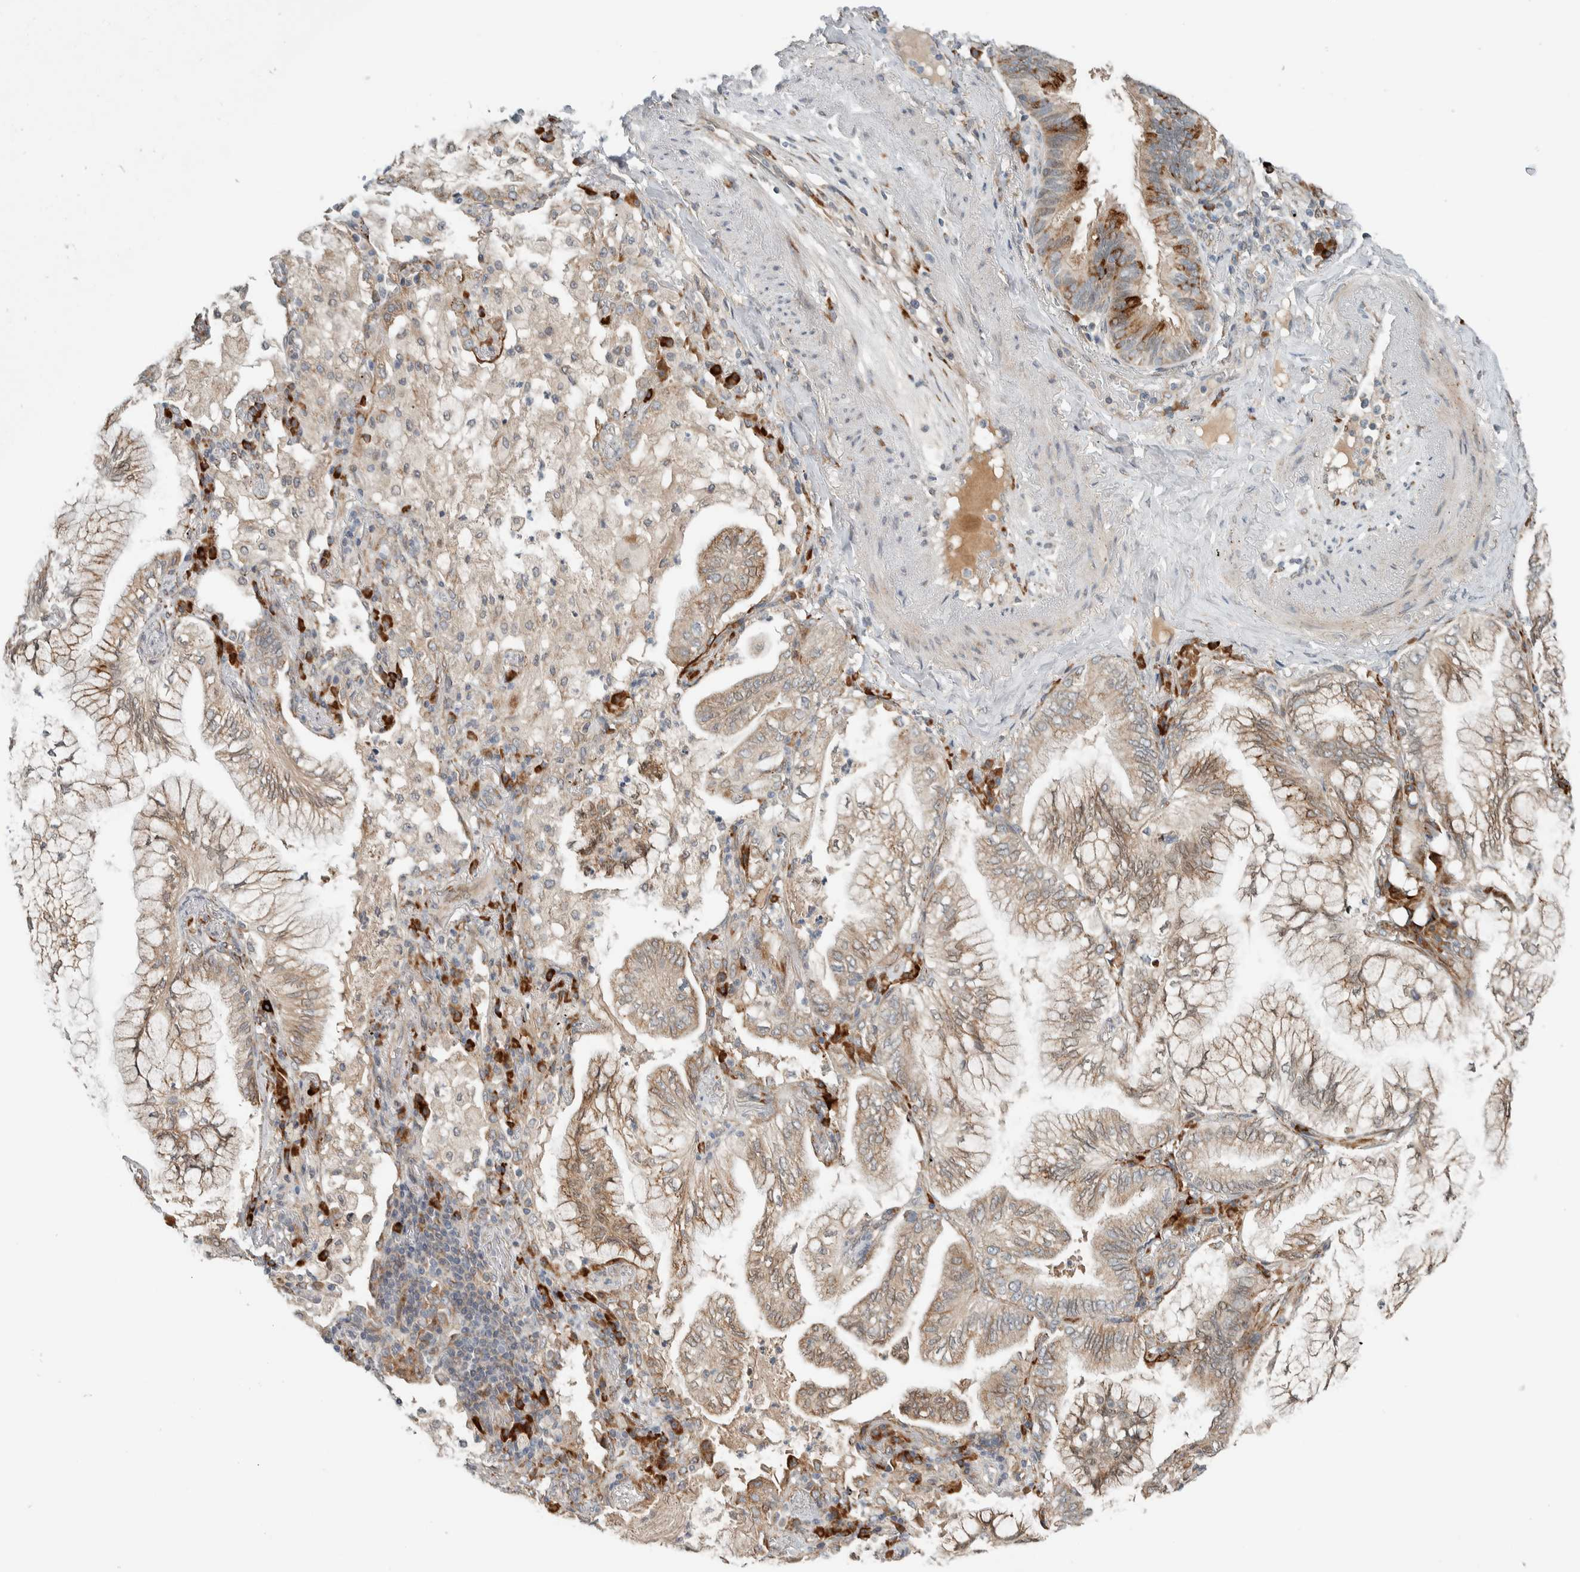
{"staining": {"intensity": "moderate", "quantity": ">75%", "location": "cytoplasmic/membranous"}, "tissue": "lung cancer", "cell_type": "Tumor cells", "image_type": "cancer", "snomed": [{"axis": "morphology", "description": "Adenocarcinoma, NOS"}, {"axis": "topography", "description": "Lung"}], "caption": "Moderate cytoplasmic/membranous positivity for a protein is identified in about >75% of tumor cells of lung cancer using immunohistochemistry.", "gene": "CTBP2", "patient": {"sex": "female", "age": 70}}